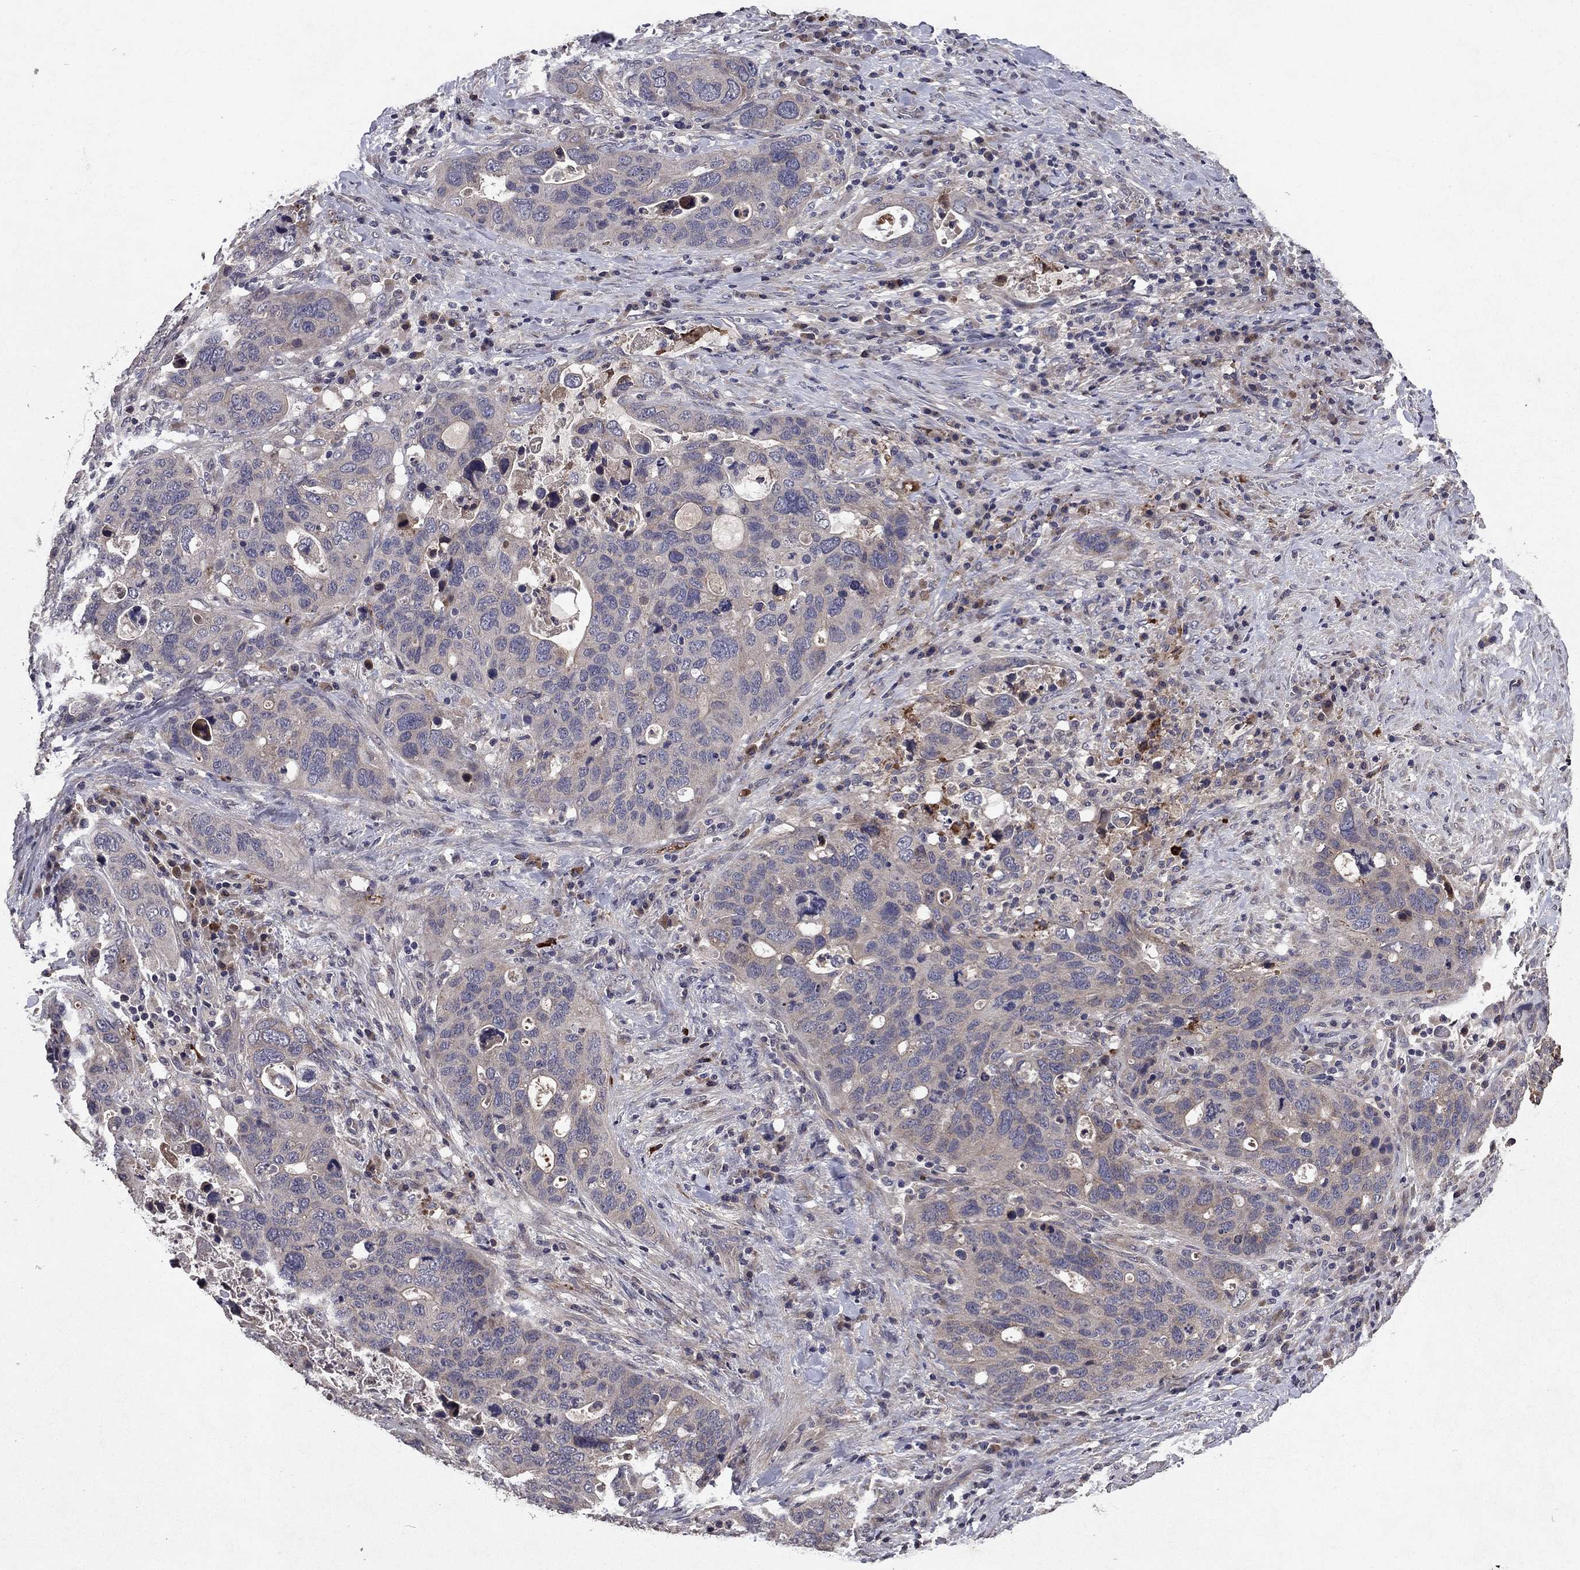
{"staining": {"intensity": "weak", "quantity": "<25%", "location": "cytoplasmic/membranous"}, "tissue": "stomach cancer", "cell_type": "Tumor cells", "image_type": "cancer", "snomed": [{"axis": "morphology", "description": "Adenocarcinoma, NOS"}, {"axis": "topography", "description": "Stomach"}], "caption": "Tumor cells are negative for protein expression in human stomach adenocarcinoma. (DAB (3,3'-diaminobenzidine) IHC visualized using brightfield microscopy, high magnification).", "gene": "PROS1", "patient": {"sex": "male", "age": 54}}